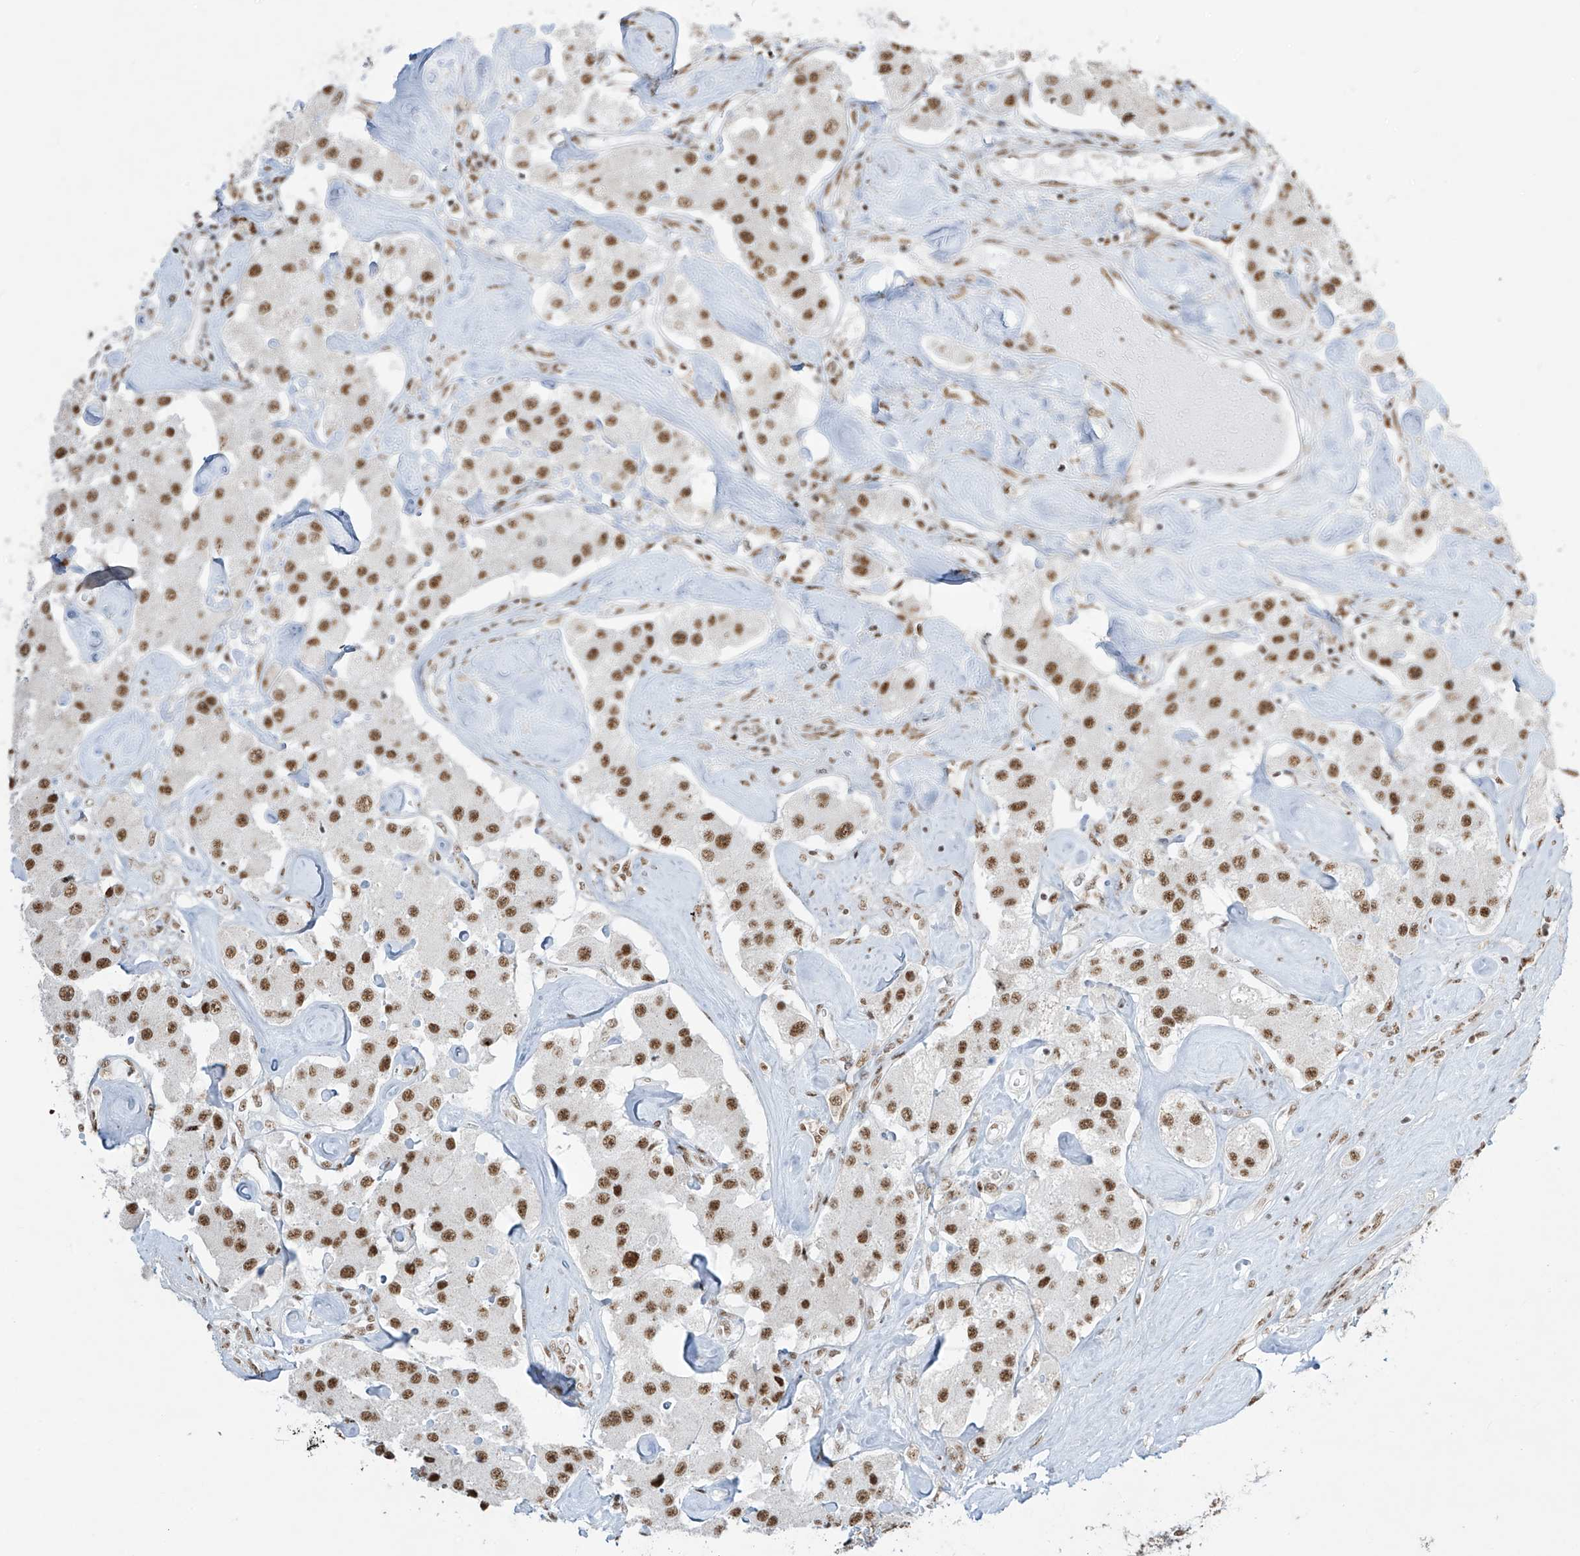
{"staining": {"intensity": "strong", "quantity": ">75%", "location": "nuclear"}, "tissue": "carcinoid", "cell_type": "Tumor cells", "image_type": "cancer", "snomed": [{"axis": "morphology", "description": "Carcinoid, malignant, NOS"}, {"axis": "topography", "description": "Pancreas"}], "caption": "This is a micrograph of immunohistochemistry (IHC) staining of carcinoid, which shows strong expression in the nuclear of tumor cells.", "gene": "MS4A6A", "patient": {"sex": "male", "age": 41}}